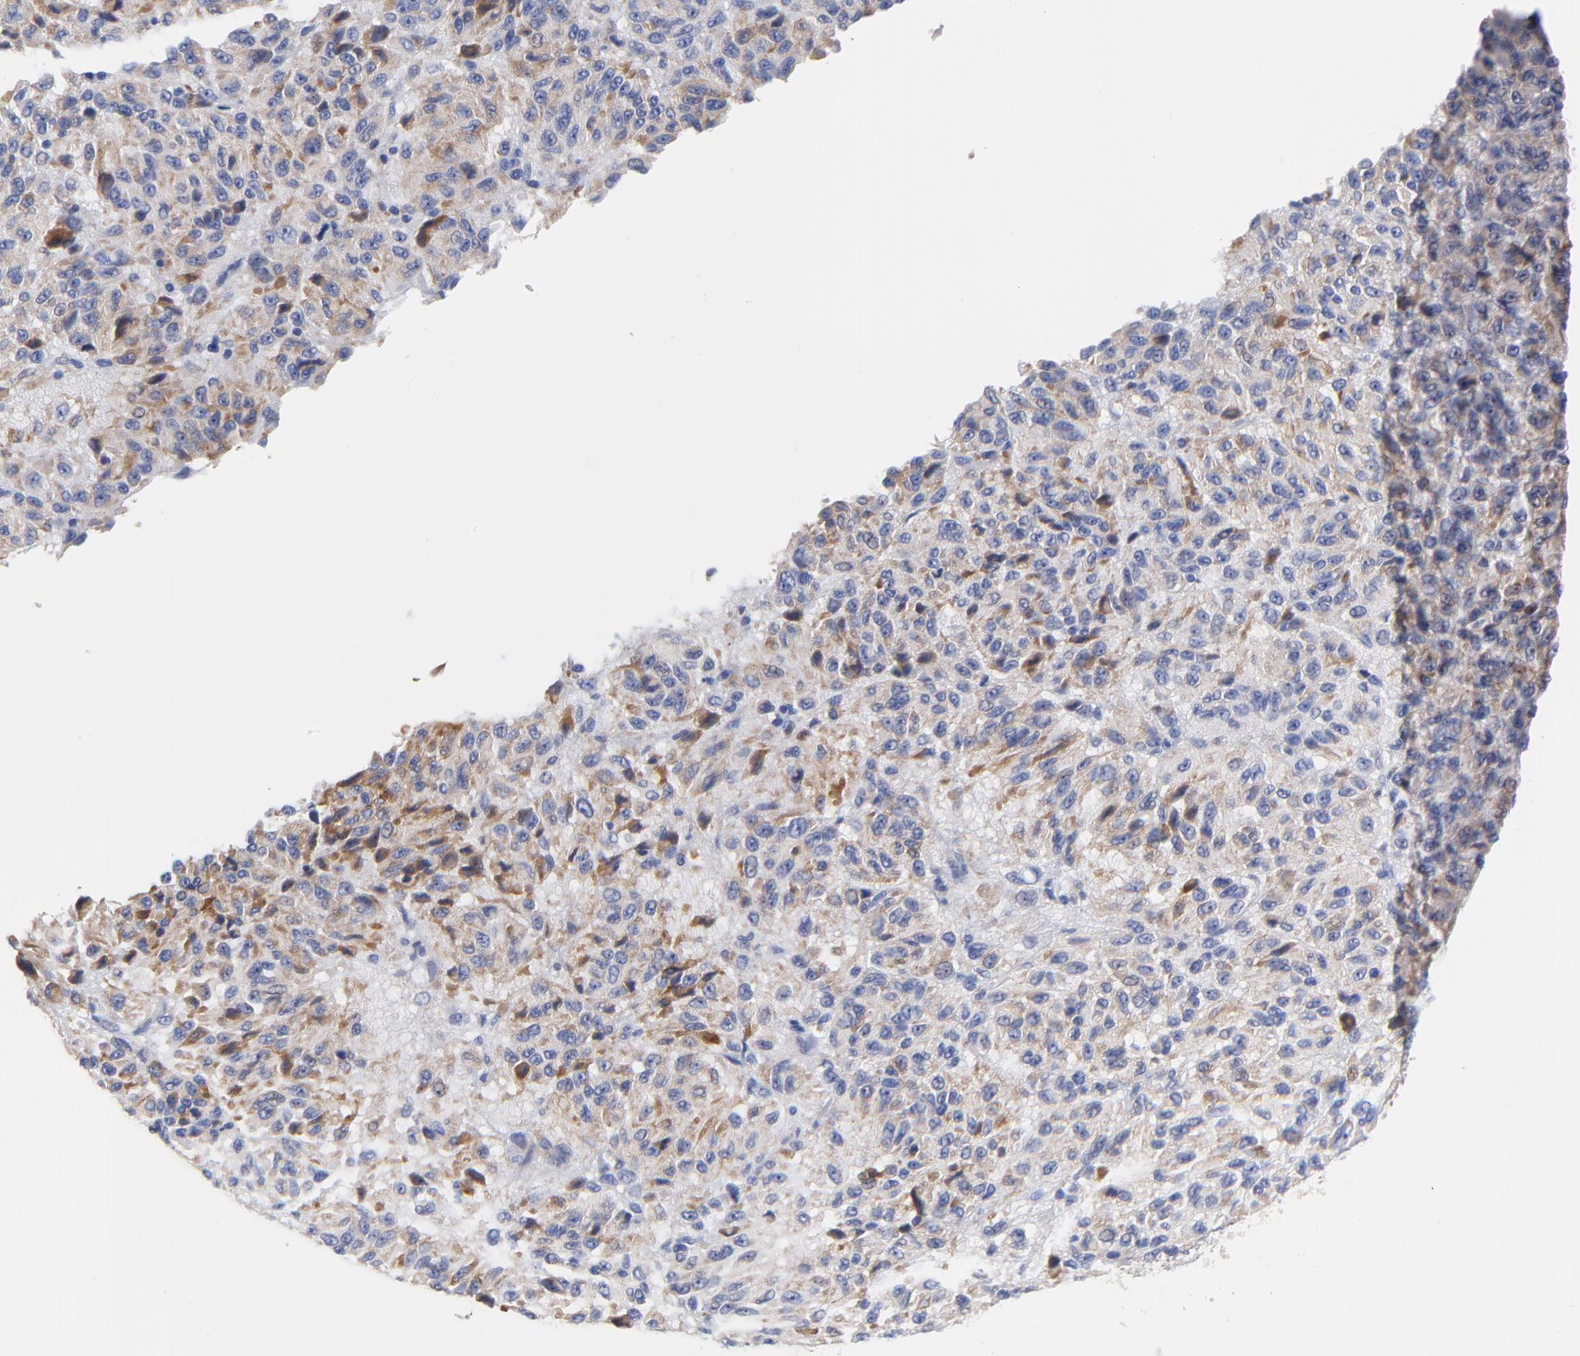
{"staining": {"intensity": "weak", "quantity": "25%-75%", "location": "cytoplasmic/membranous"}, "tissue": "melanoma", "cell_type": "Tumor cells", "image_type": "cancer", "snomed": [{"axis": "morphology", "description": "Malignant melanoma, Metastatic site"}, {"axis": "topography", "description": "Lung"}], "caption": "Immunohistochemical staining of human malignant melanoma (metastatic site) demonstrates low levels of weak cytoplasmic/membranous protein expression in approximately 25%-75% of tumor cells. (DAB (3,3'-diaminobenzidine) IHC with brightfield microscopy, high magnification).", "gene": "IGLV3-10", "patient": {"sex": "male", "age": 64}}